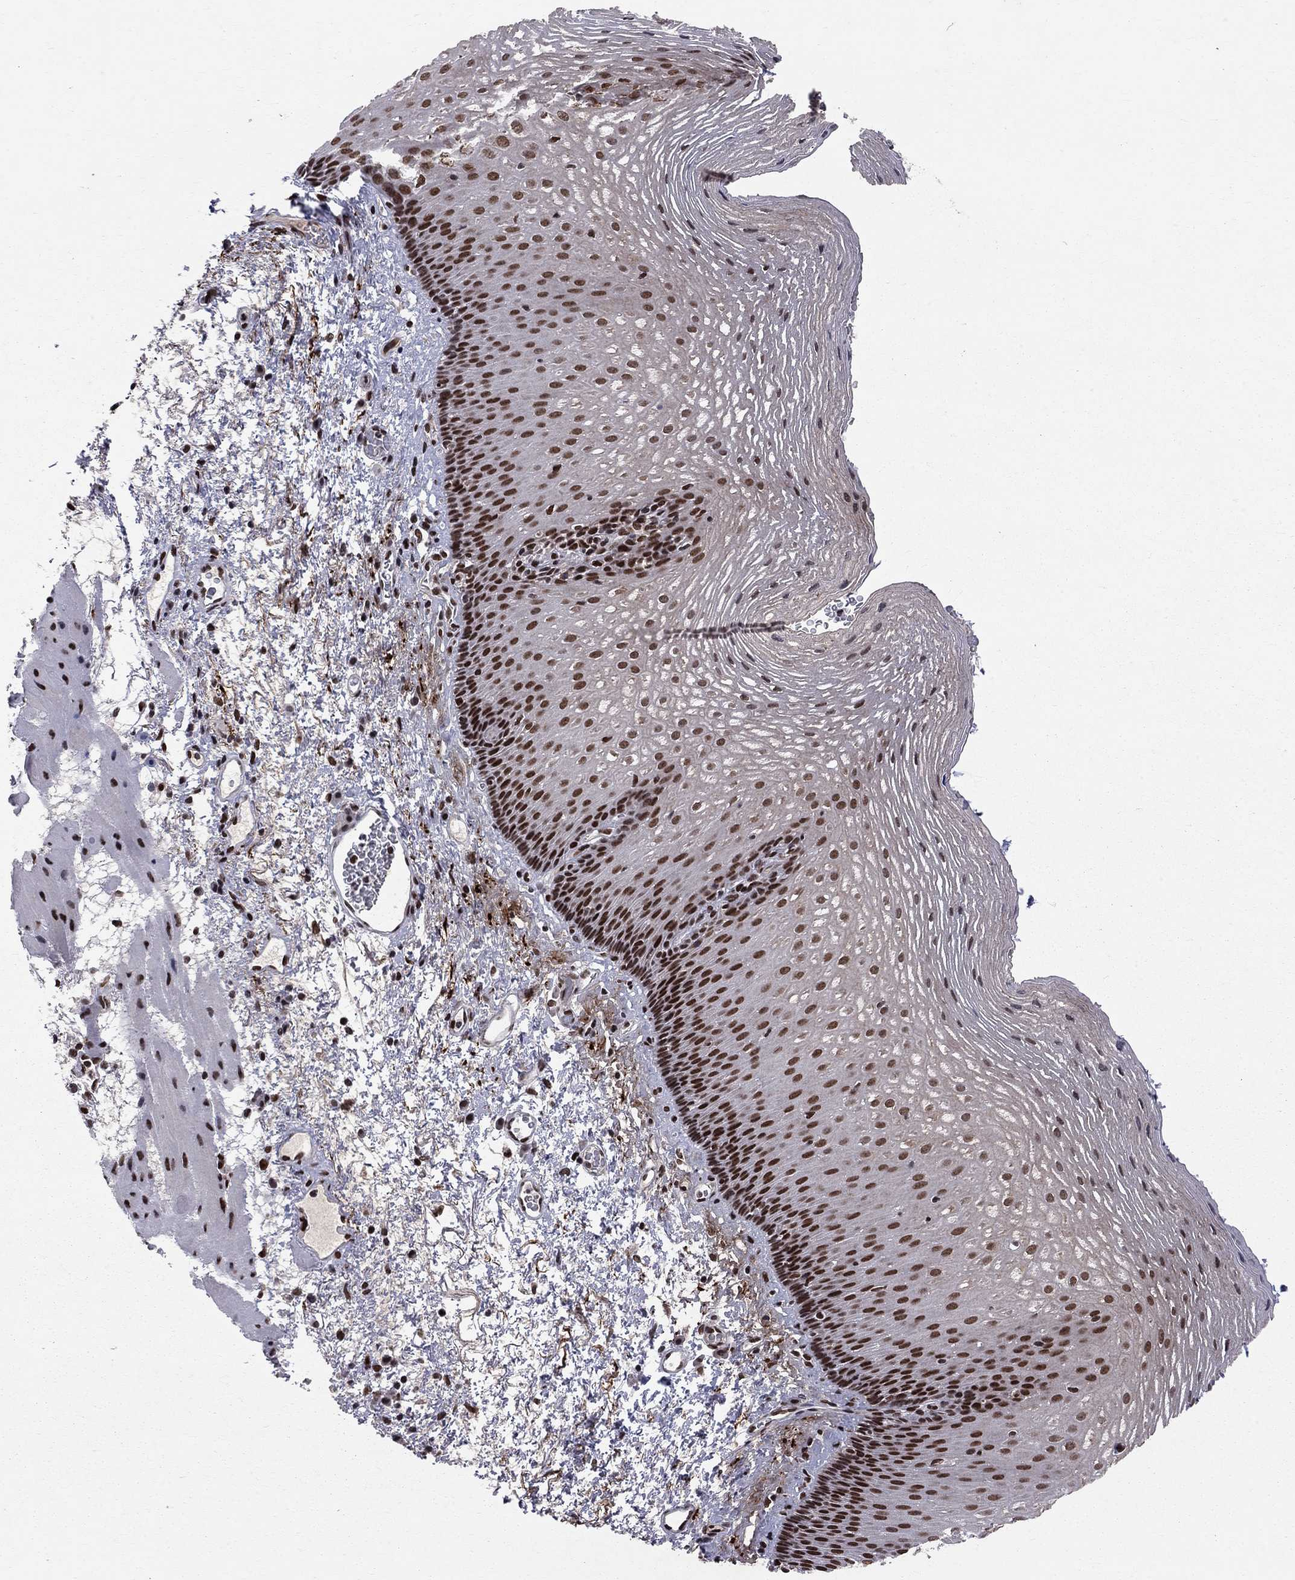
{"staining": {"intensity": "strong", "quantity": ">75%", "location": "nuclear"}, "tissue": "esophagus", "cell_type": "Squamous epithelial cells", "image_type": "normal", "snomed": [{"axis": "morphology", "description": "Normal tissue, NOS"}, {"axis": "topography", "description": "Esophagus"}], "caption": "An image of esophagus stained for a protein exhibits strong nuclear brown staining in squamous epithelial cells. (IHC, brightfield microscopy, high magnification).", "gene": "SAP30L", "patient": {"sex": "male", "age": 76}}